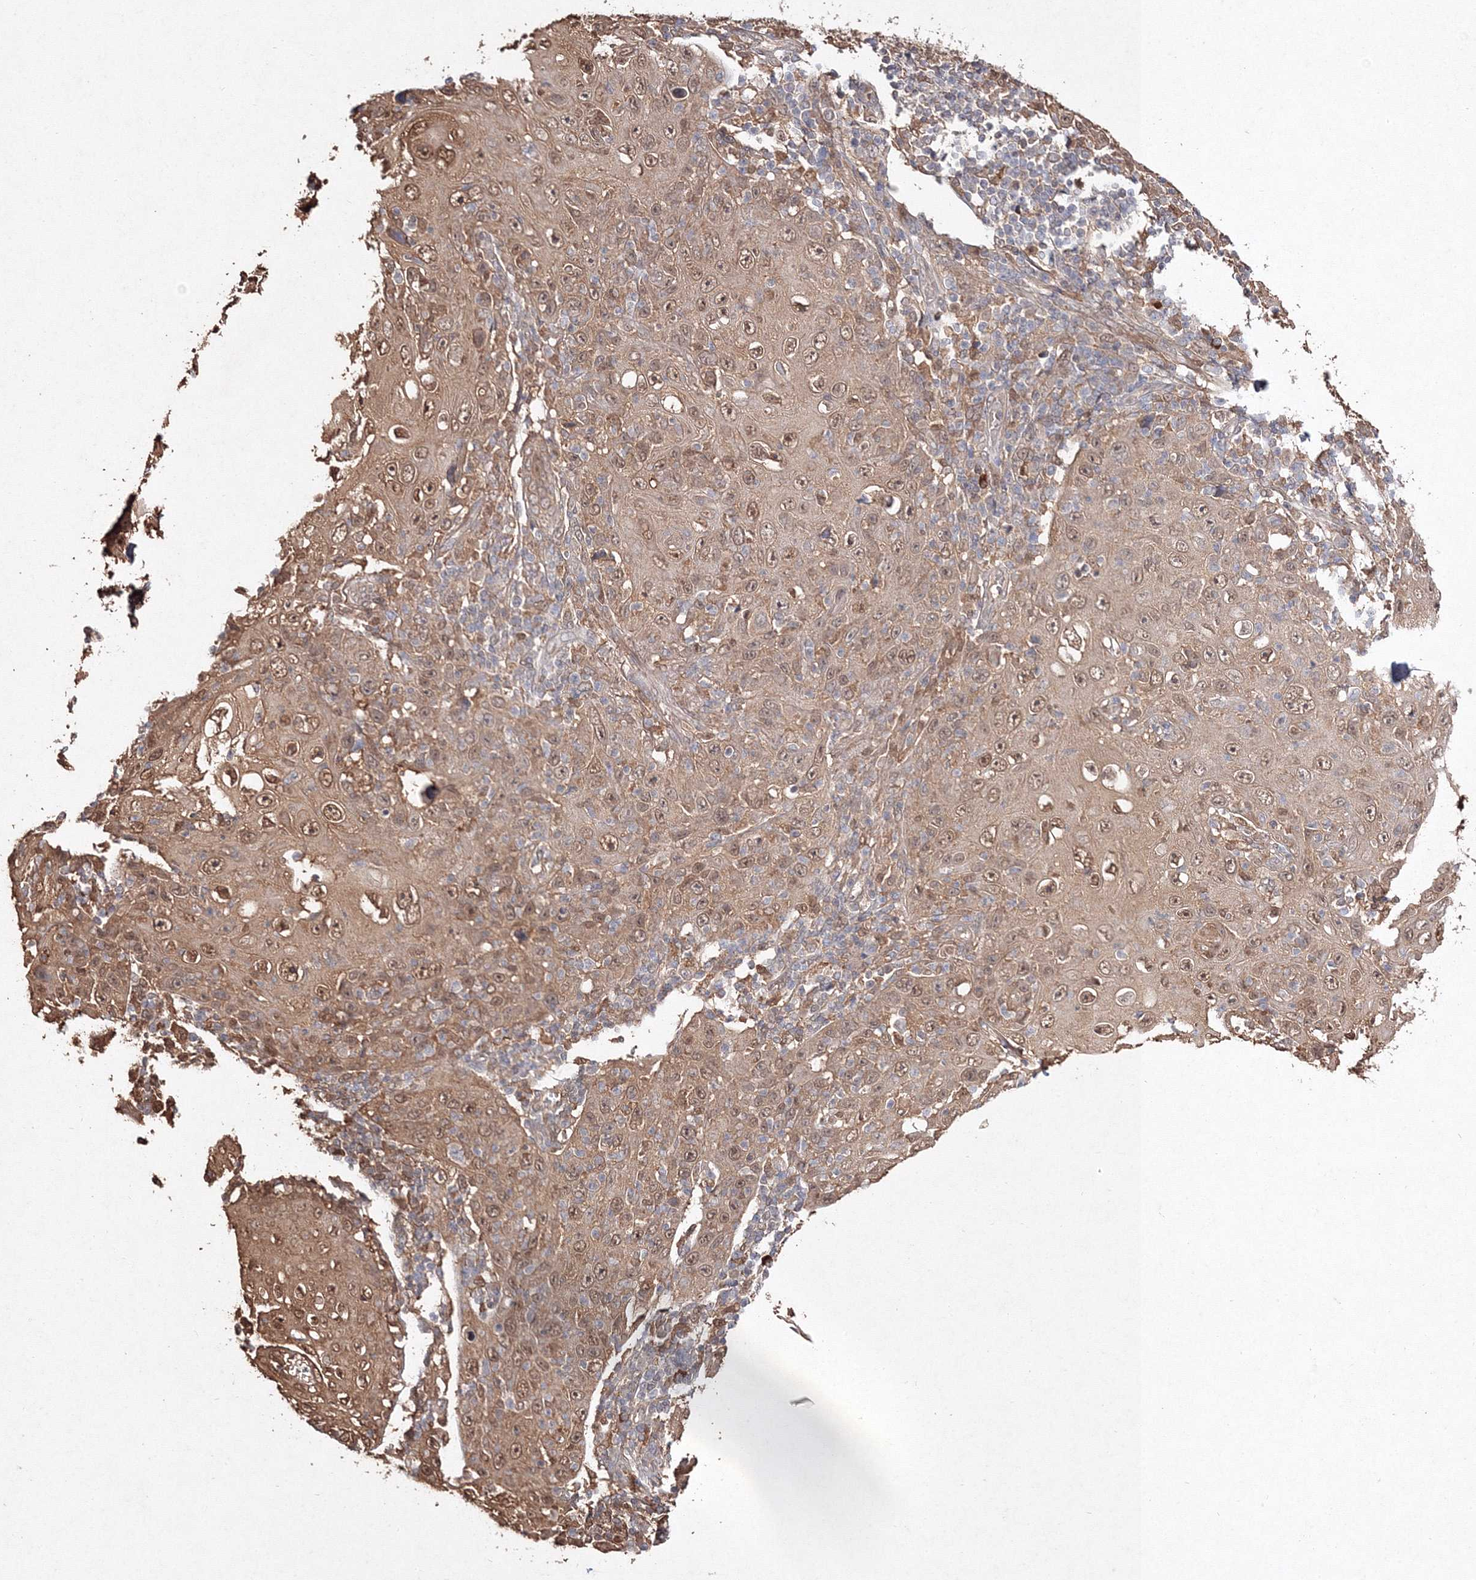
{"staining": {"intensity": "moderate", "quantity": ">75%", "location": "cytoplasmic/membranous,nuclear"}, "tissue": "skin cancer", "cell_type": "Tumor cells", "image_type": "cancer", "snomed": [{"axis": "morphology", "description": "Squamous cell carcinoma, NOS"}, {"axis": "topography", "description": "Skin"}], "caption": "IHC (DAB (3,3'-diaminobenzidine)) staining of skin cancer (squamous cell carcinoma) demonstrates moderate cytoplasmic/membranous and nuclear protein staining in approximately >75% of tumor cells.", "gene": "S100A11", "patient": {"sex": "female", "age": 88}}